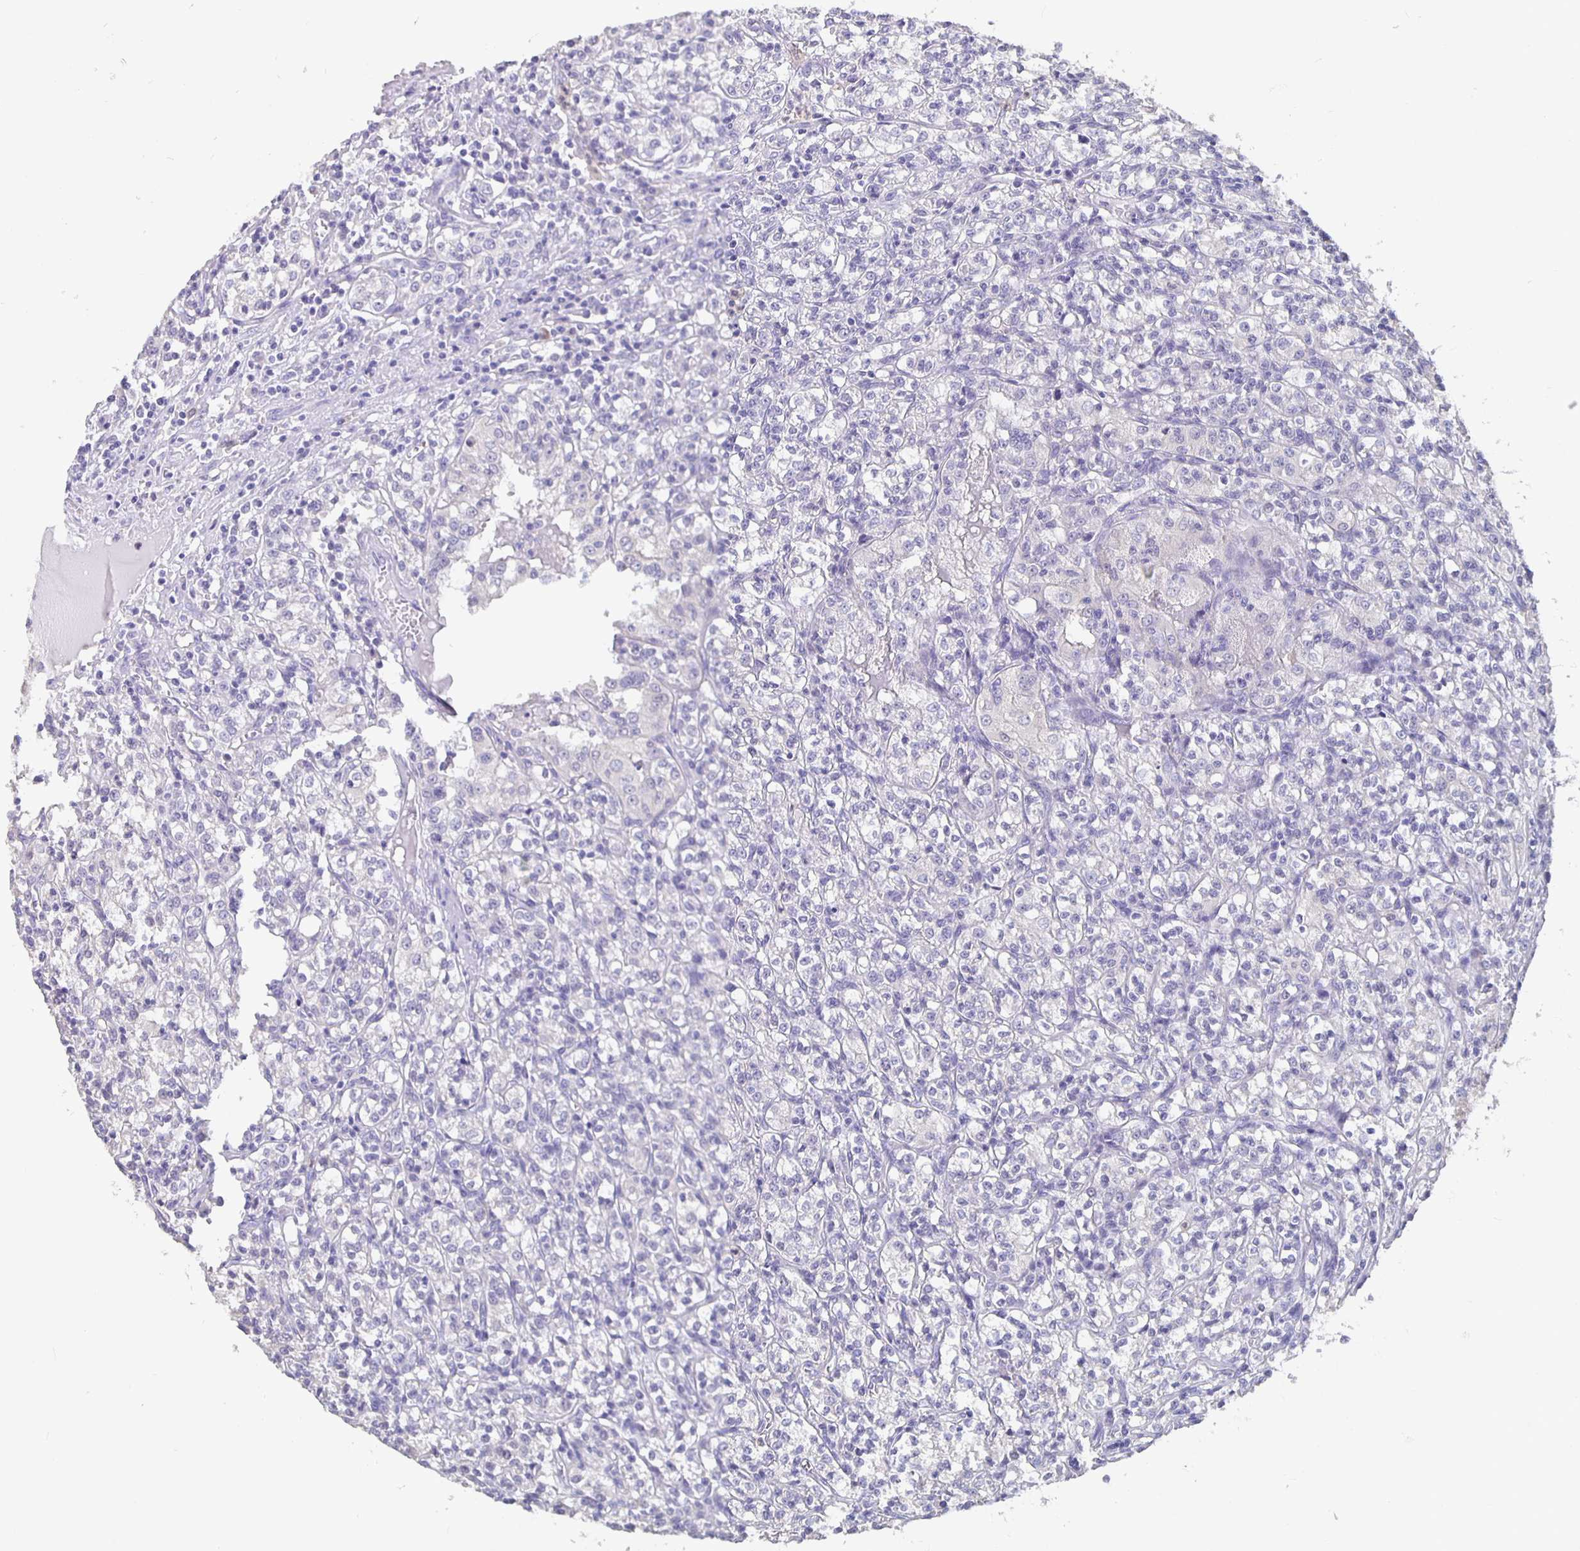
{"staining": {"intensity": "negative", "quantity": "none", "location": "none"}, "tissue": "renal cancer", "cell_type": "Tumor cells", "image_type": "cancer", "snomed": [{"axis": "morphology", "description": "Adenocarcinoma, NOS"}, {"axis": "topography", "description": "Kidney"}], "caption": "This is an immunohistochemistry (IHC) photomicrograph of adenocarcinoma (renal). There is no expression in tumor cells.", "gene": "GPX4", "patient": {"sex": "male", "age": 36}}